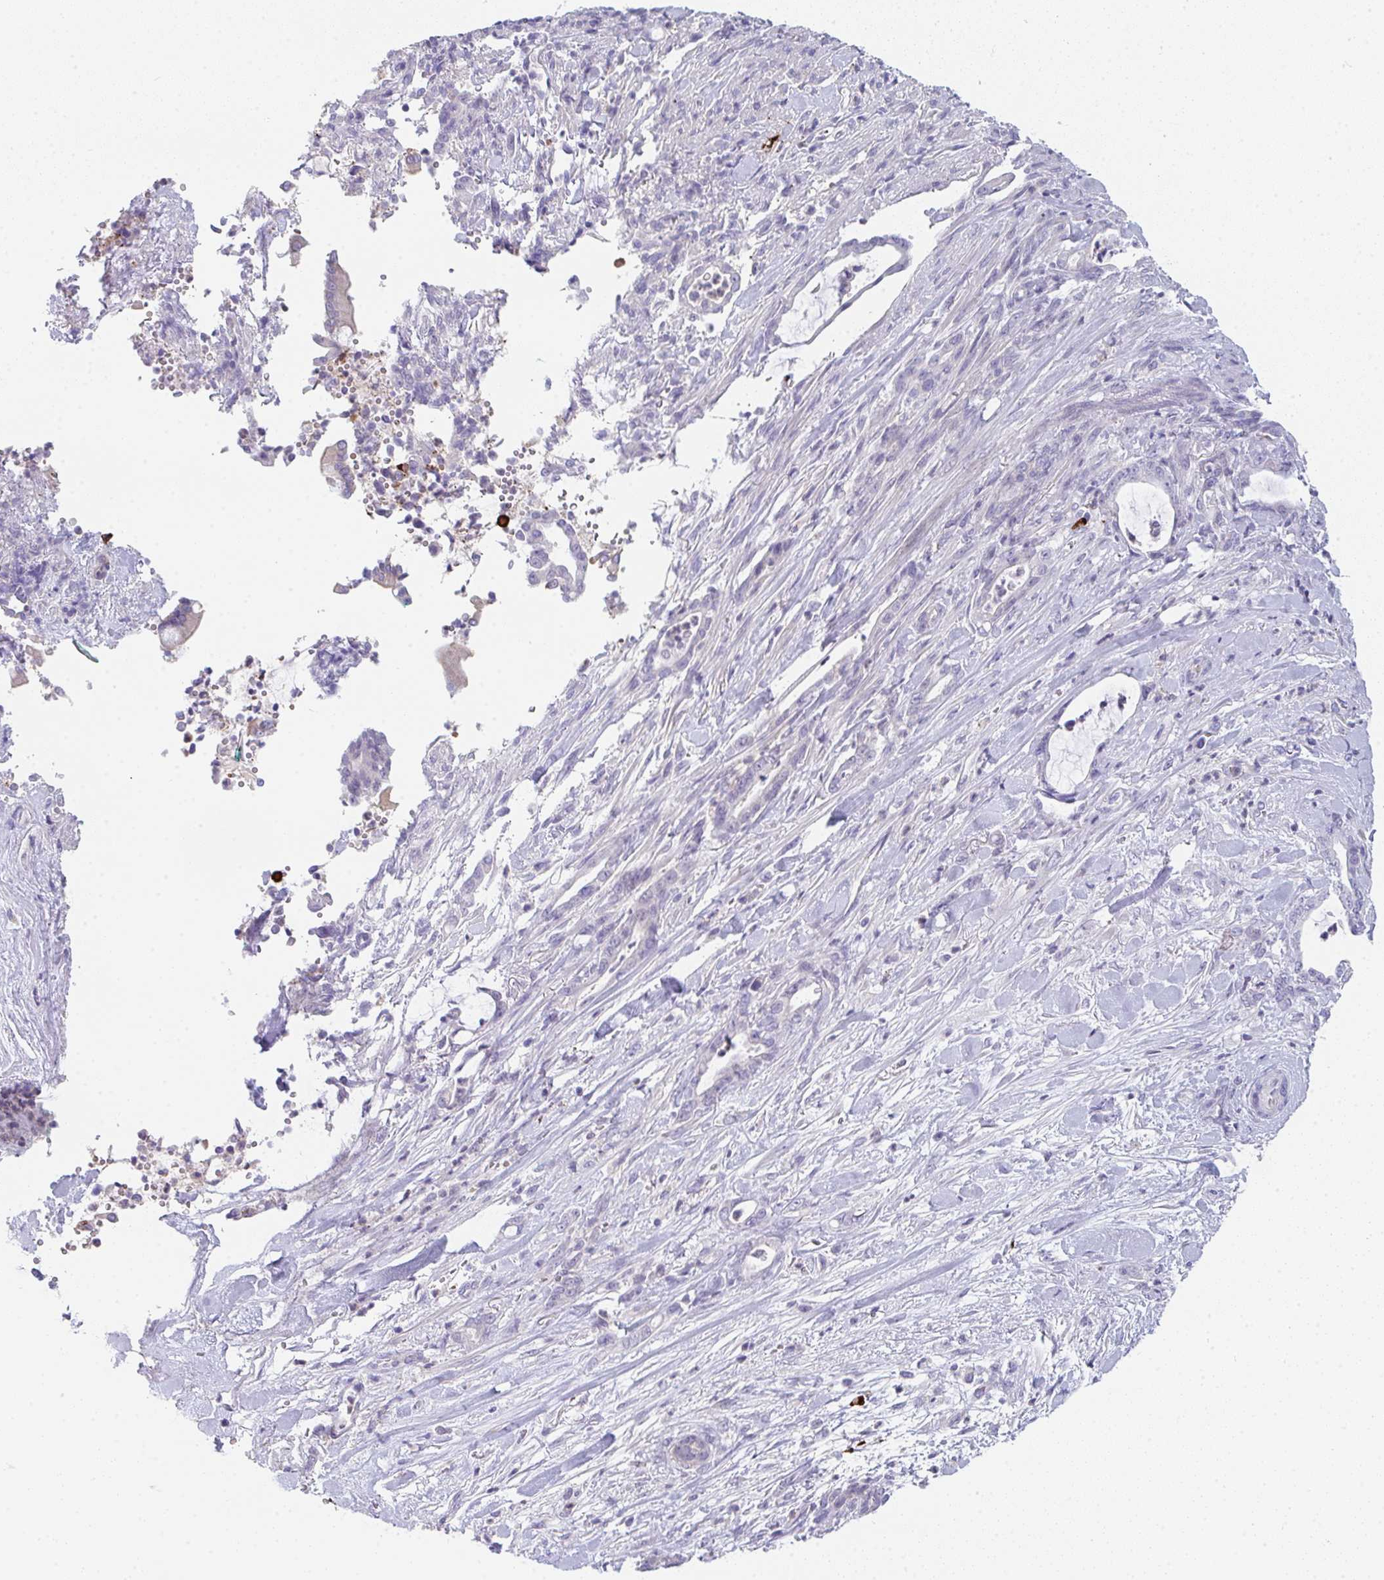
{"staining": {"intensity": "negative", "quantity": "none", "location": "none"}, "tissue": "pancreatic cancer", "cell_type": "Tumor cells", "image_type": "cancer", "snomed": [{"axis": "morphology", "description": "Normal tissue, NOS"}, {"axis": "morphology", "description": "Adenocarcinoma, NOS"}, {"axis": "topography", "description": "Pancreas"}], "caption": "Protein analysis of pancreatic cancer exhibits no significant positivity in tumor cells.", "gene": "CACNA1S", "patient": {"sex": "female", "age": 55}}